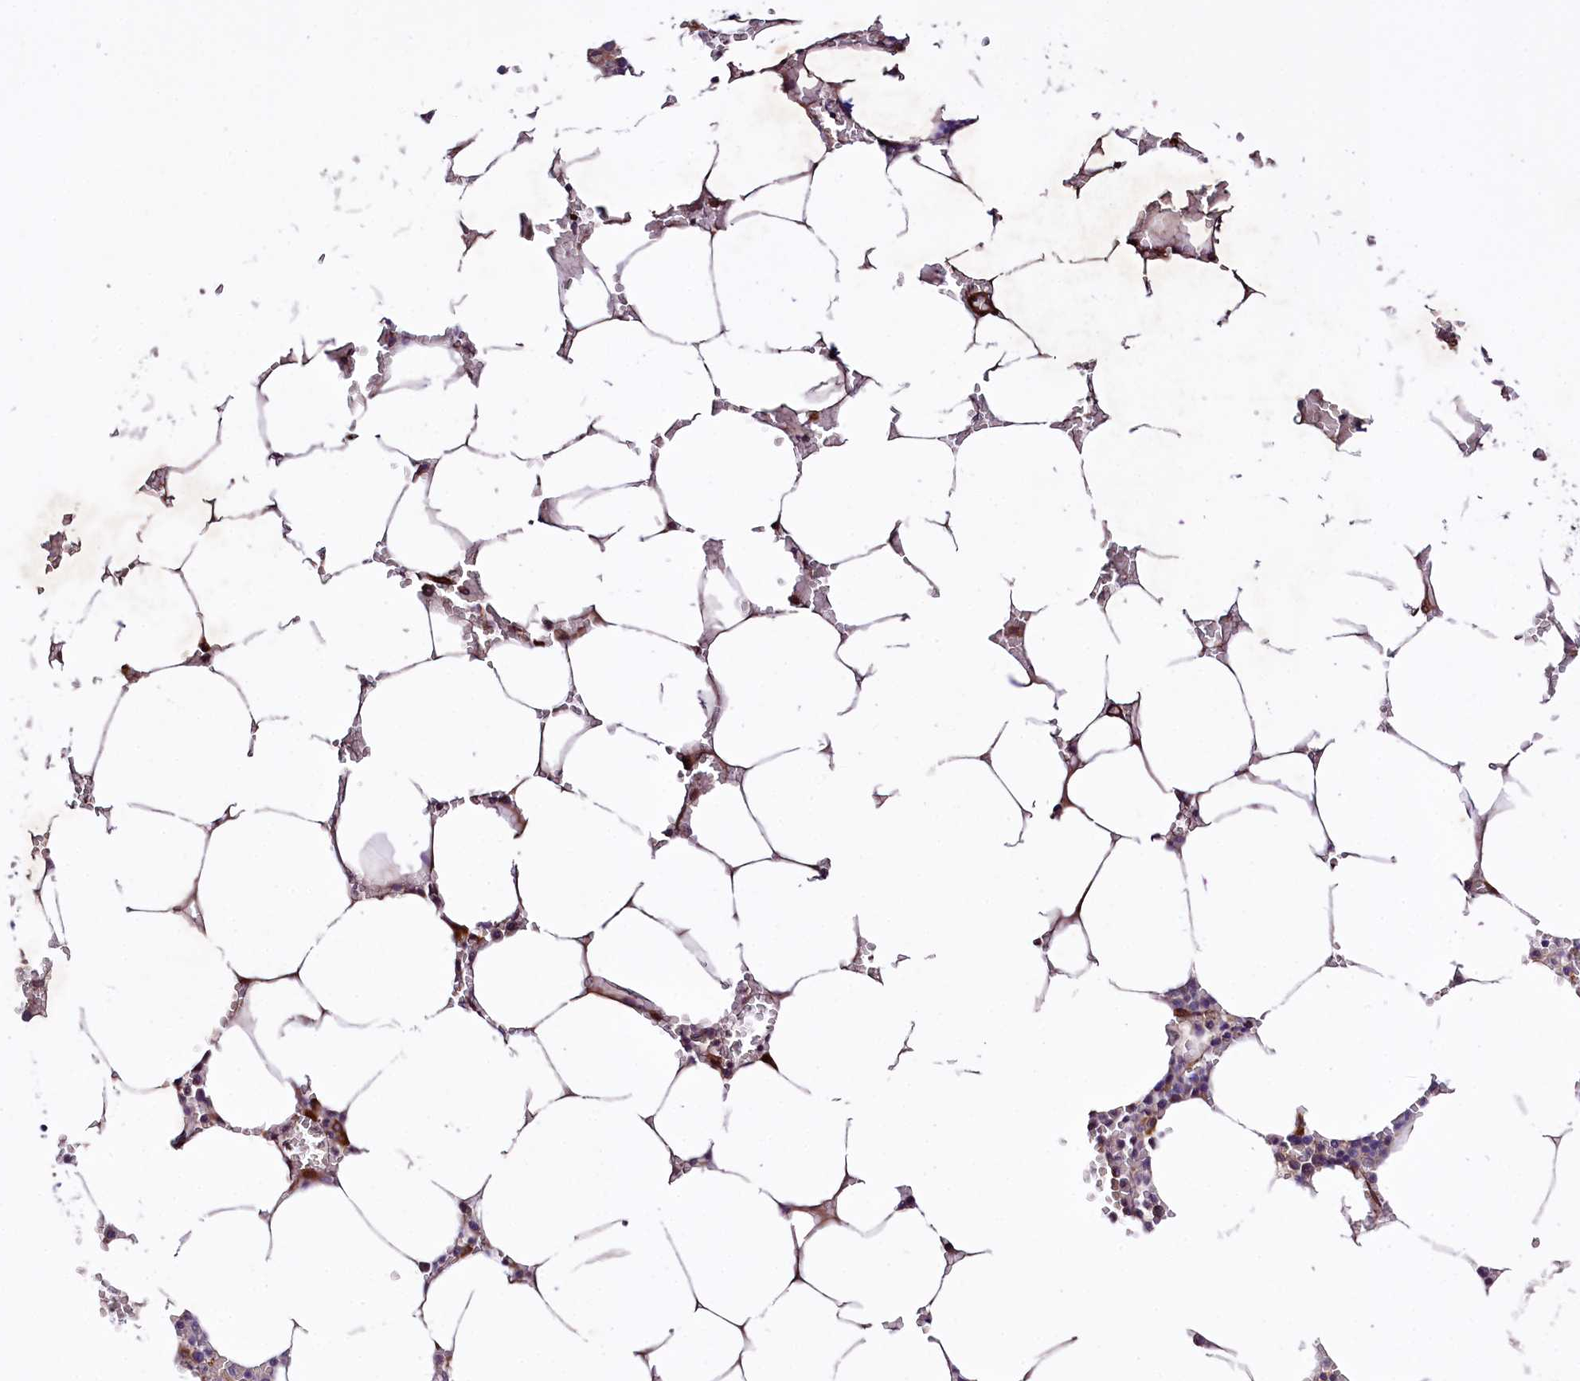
{"staining": {"intensity": "weak", "quantity": "<25%", "location": "cytoplasmic/membranous"}, "tissue": "bone marrow", "cell_type": "Hematopoietic cells", "image_type": "normal", "snomed": [{"axis": "morphology", "description": "Normal tissue, NOS"}, {"axis": "topography", "description": "Bone marrow"}], "caption": "Immunohistochemistry photomicrograph of normal human bone marrow stained for a protein (brown), which shows no positivity in hematopoietic cells. (DAB (3,3'-diaminobenzidine) immunohistochemistry (IHC) with hematoxylin counter stain).", "gene": "SPATS2", "patient": {"sex": "male", "age": 70}}